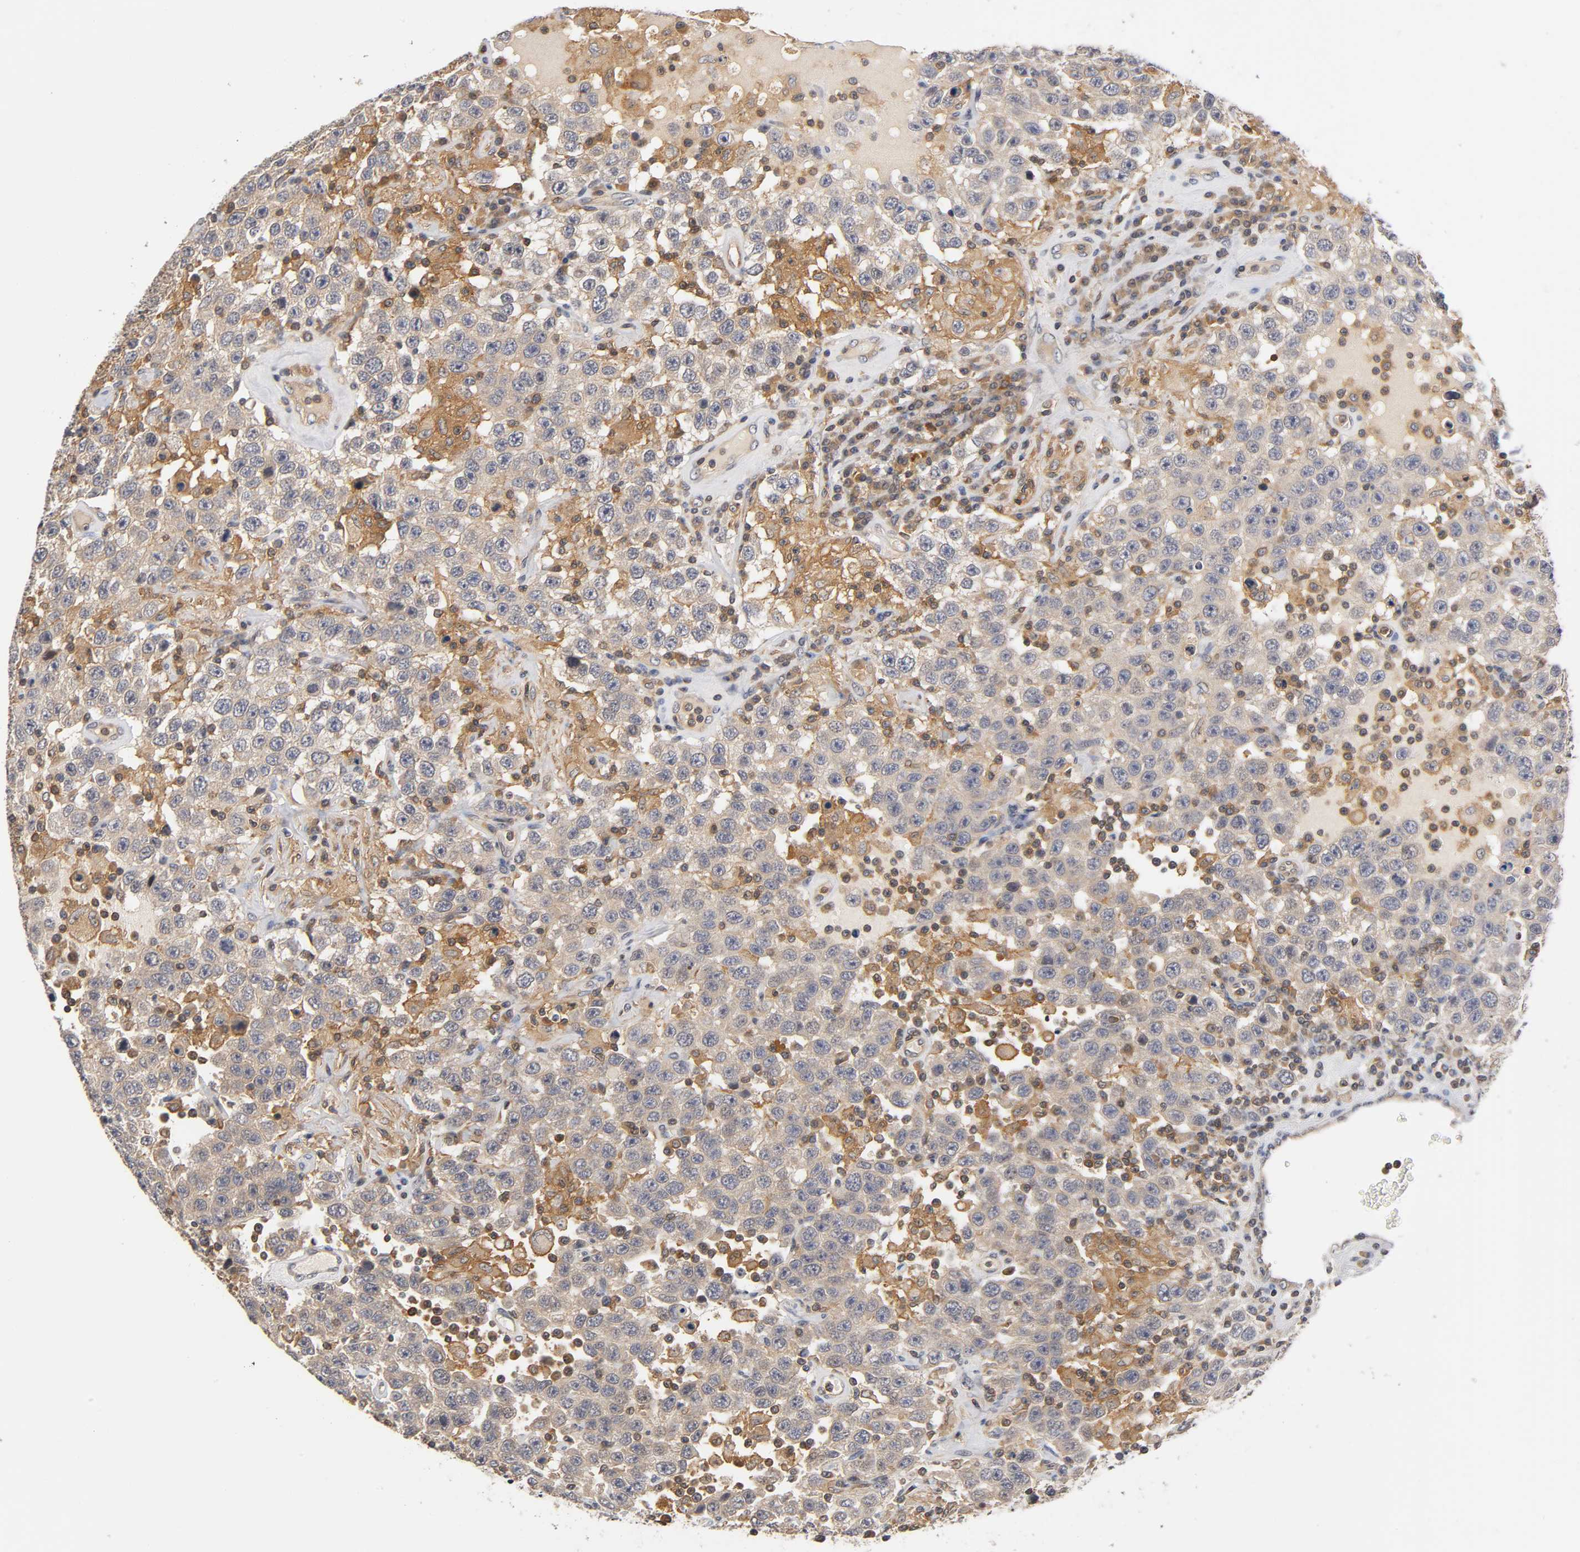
{"staining": {"intensity": "moderate", "quantity": ">75%", "location": "cytoplasmic/membranous"}, "tissue": "testis cancer", "cell_type": "Tumor cells", "image_type": "cancer", "snomed": [{"axis": "morphology", "description": "Seminoma, NOS"}, {"axis": "topography", "description": "Testis"}], "caption": "Seminoma (testis) stained with IHC reveals moderate cytoplasmic/membranous expression in about >75% of tumor cells.", "gene": "ACTR2", "patient": {"sex": "male", "age": 41}}